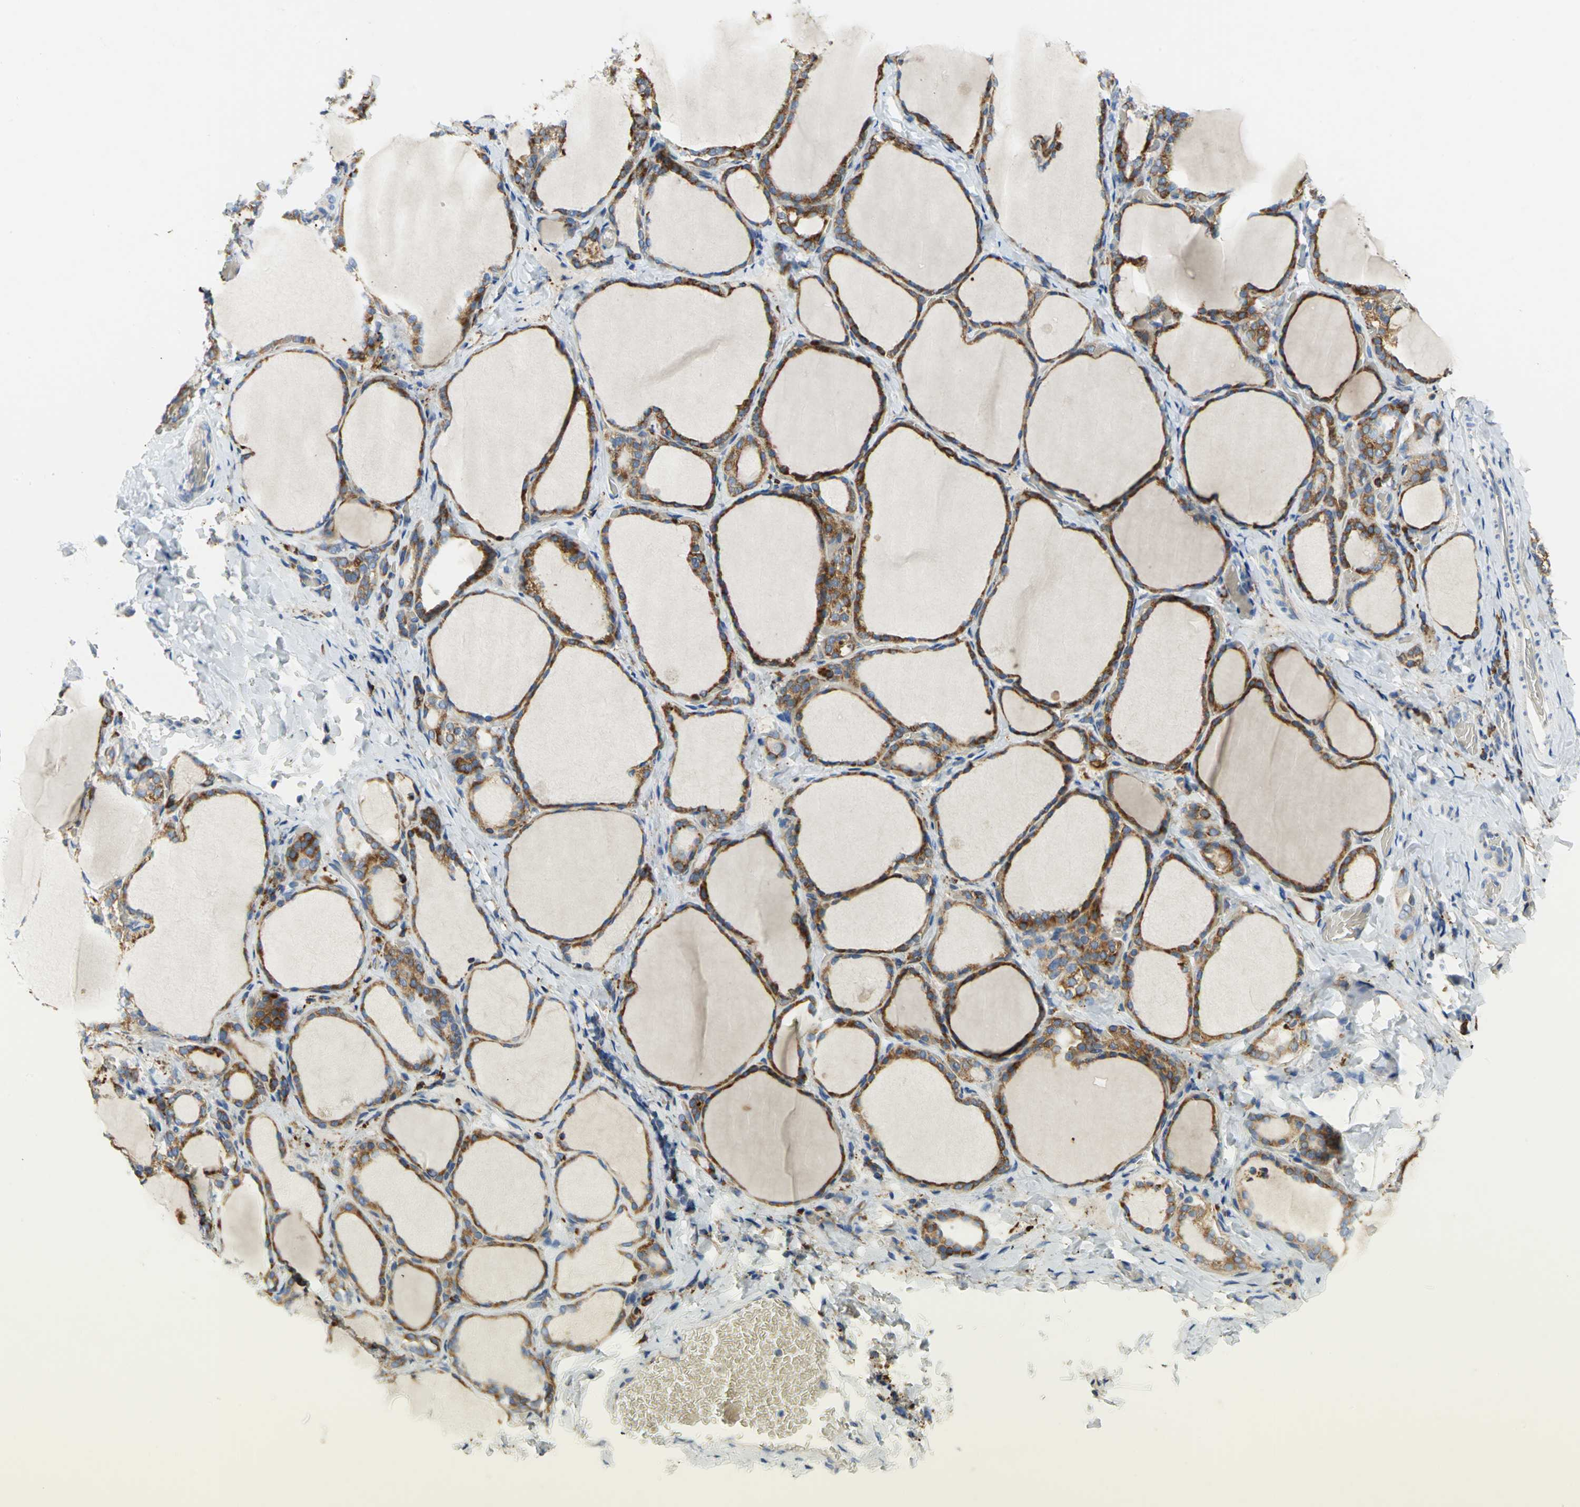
{"staining": {"intensity": "strong", "quantity": ">75%", "location": "cytoplasmic/membranous"}, "tissue": "thyroid gland", "cell_type": "Glandular cells", "image_type": "normal", "snomed": [{"axis": "morphology", "description": "Normal tissue, NOS"}, {"axis": "morphology", "description": "Papillary adenocarcinoma, NOS"}, {"axis": "topography", "description": "Thyroid gland"}], "caption": "Immunohistochemistry micrograph of unremarkable thyroid gland: human thyroid gland stained using immunohistochemistry shows high levels of strong protein expression localized specifically in the cytoplasmic/membranous of glandular cells, appearing as a cytoplasmic/membranous brown color.", "gene": "TULP4", "patient": {"sex": "female", "age": 30}}